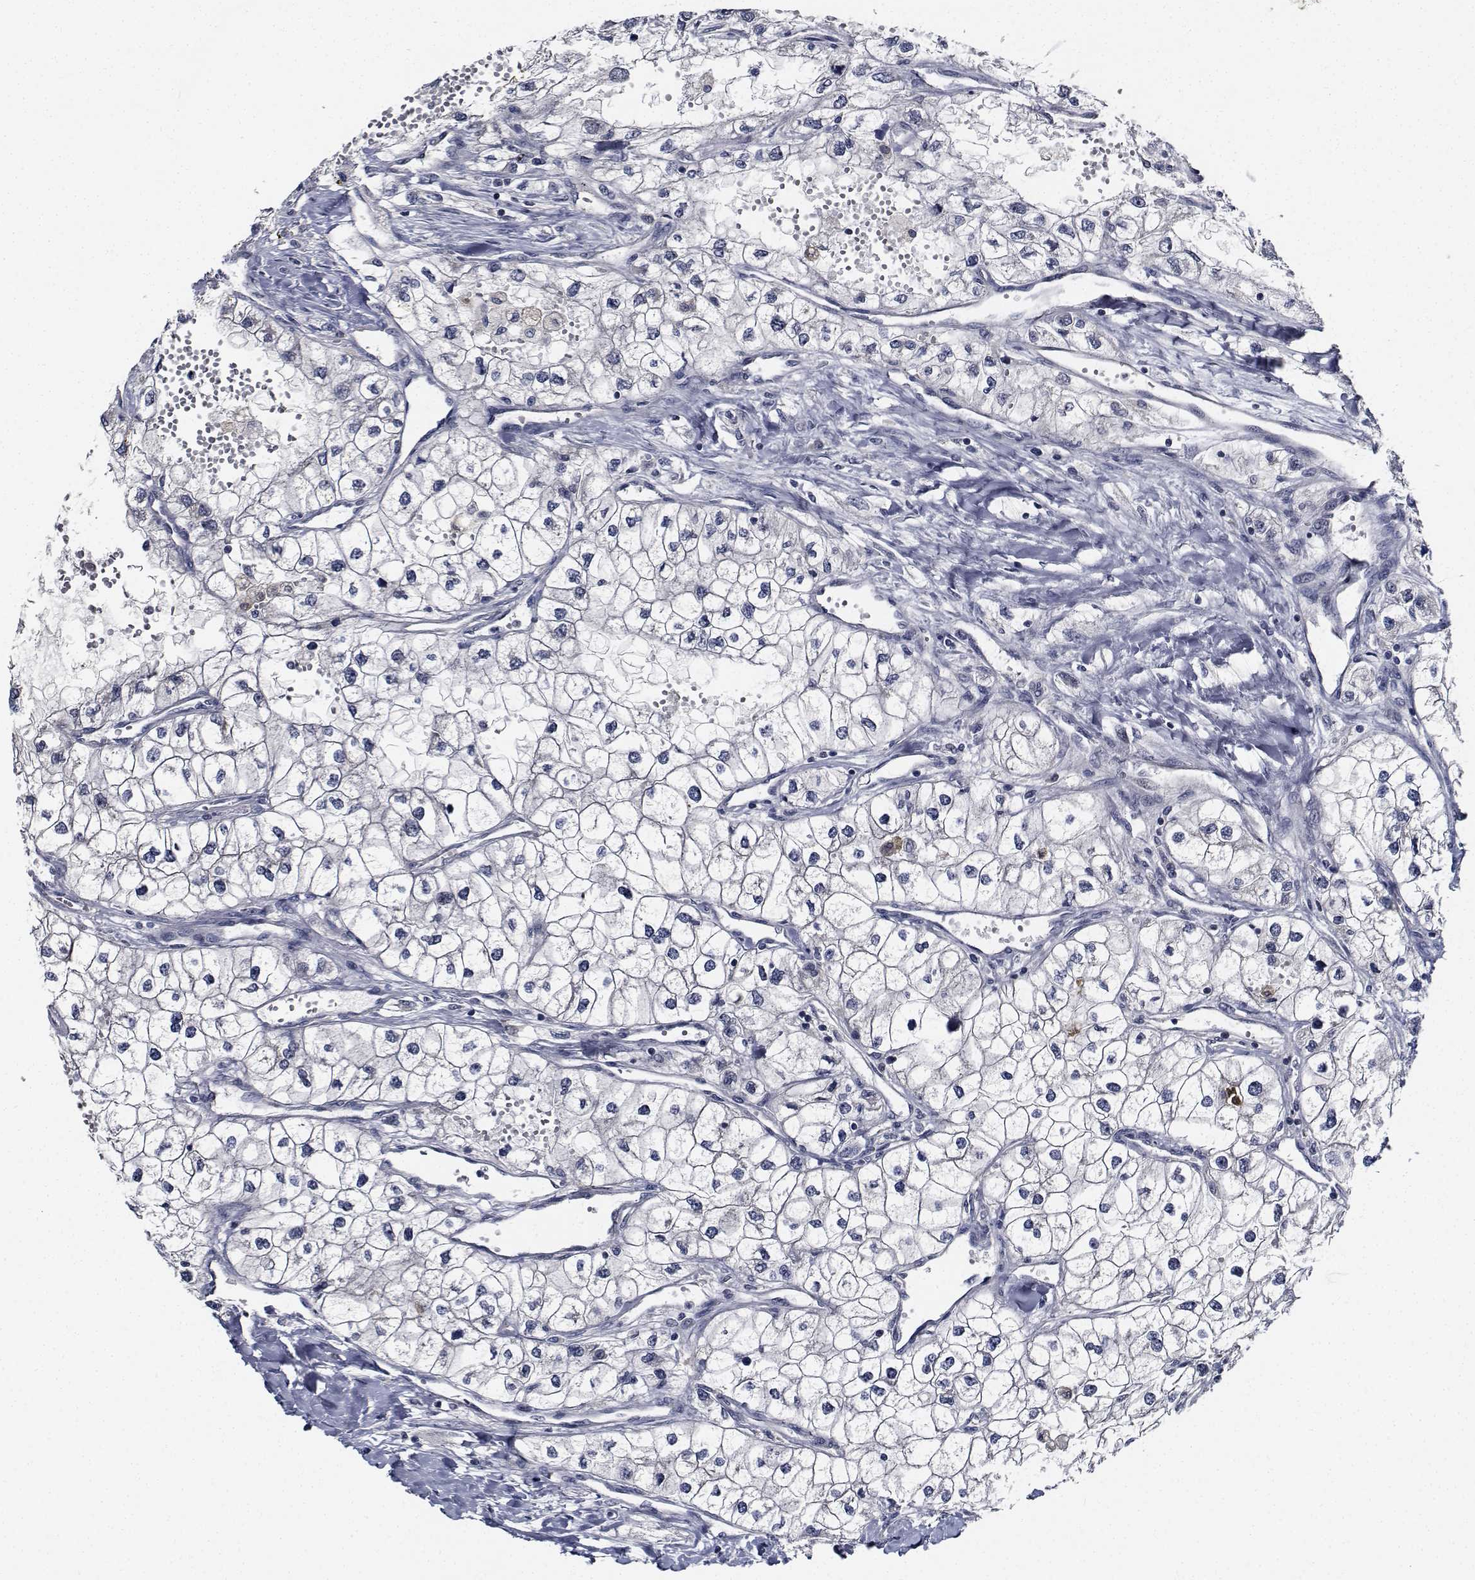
{"staining": {"intensity": "negative", "quantity": "none", "location": "none"}, "tissue": "renal cancer", "cell_type": "Tumor cells", "image_type": "cancer", "snomed": [{"axis": "morphology", "description": "Adenocarcinoma, NOS"}, {"axis": "topography", "description": "Kidney"}], "caption": "The image exhibits no significant positivity in tumor cells of renal cancer. The staining is performed using DAB brown chromogen with nuclei counter-stained in using hematoxylin.", "gene": "NVL", "patient": {"sex": "male", "age": 59}}